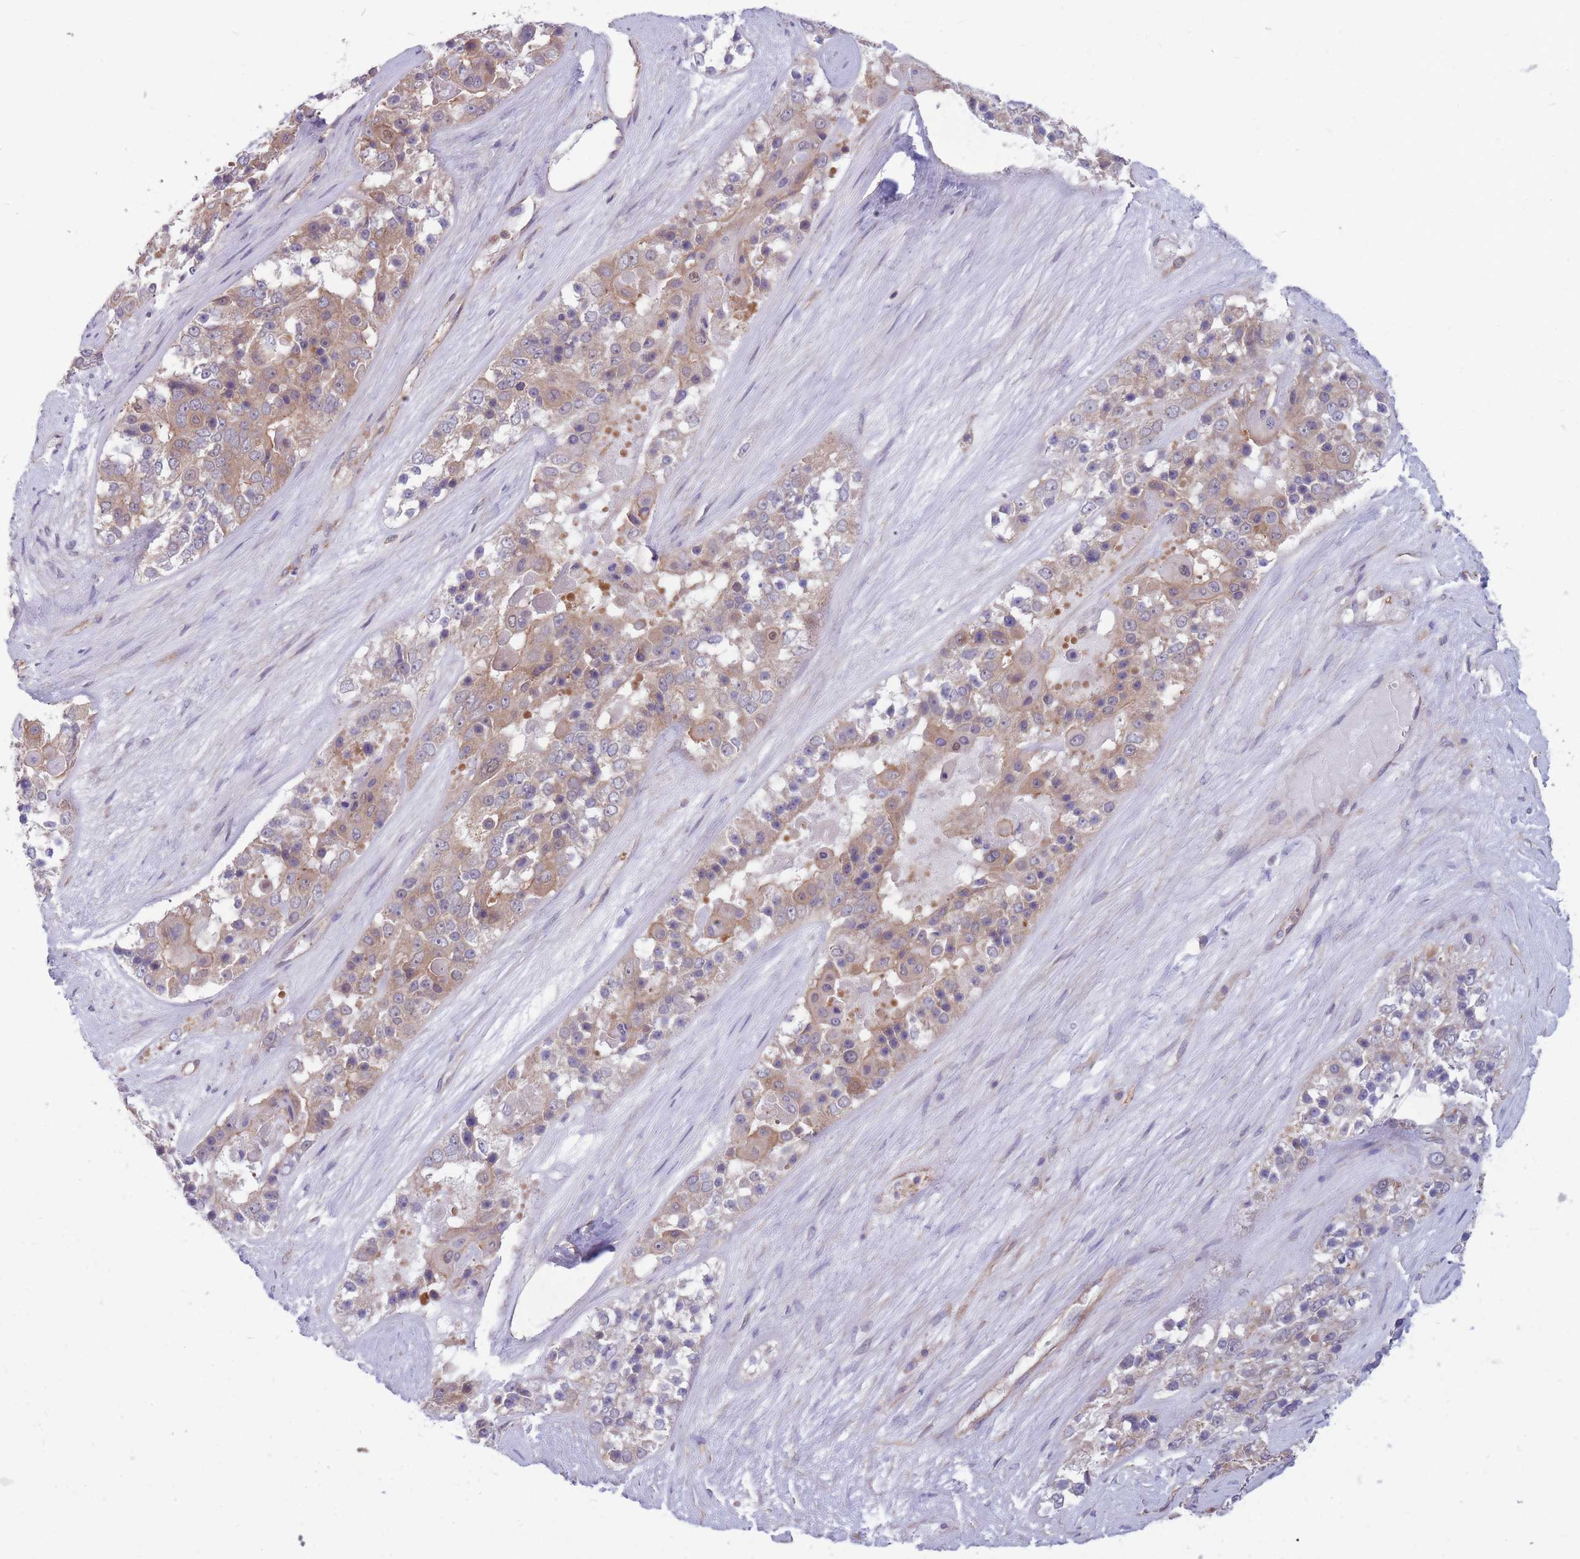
{"staining": {"intensity": "moderate", "quantity": "25%-75%", "location": "cytoplasmic/membranous"}, "tissue": "ovarian cancer", "cell_type": "Tumor cells", "image_type": "cancer", "snomed": [{"axis": "morphology", "description": "Carcinoma, endometroid"}, {"axis": "topography", "description": "Ovary"}], "caption": "The immunohistochemical stain labels moderate cytoplasmic/membranous staining in tumor cells of ovarian endometroid carcinoma tissue.", "gene": "GGA1", "patient": {"sex": "female", "age": 51}}